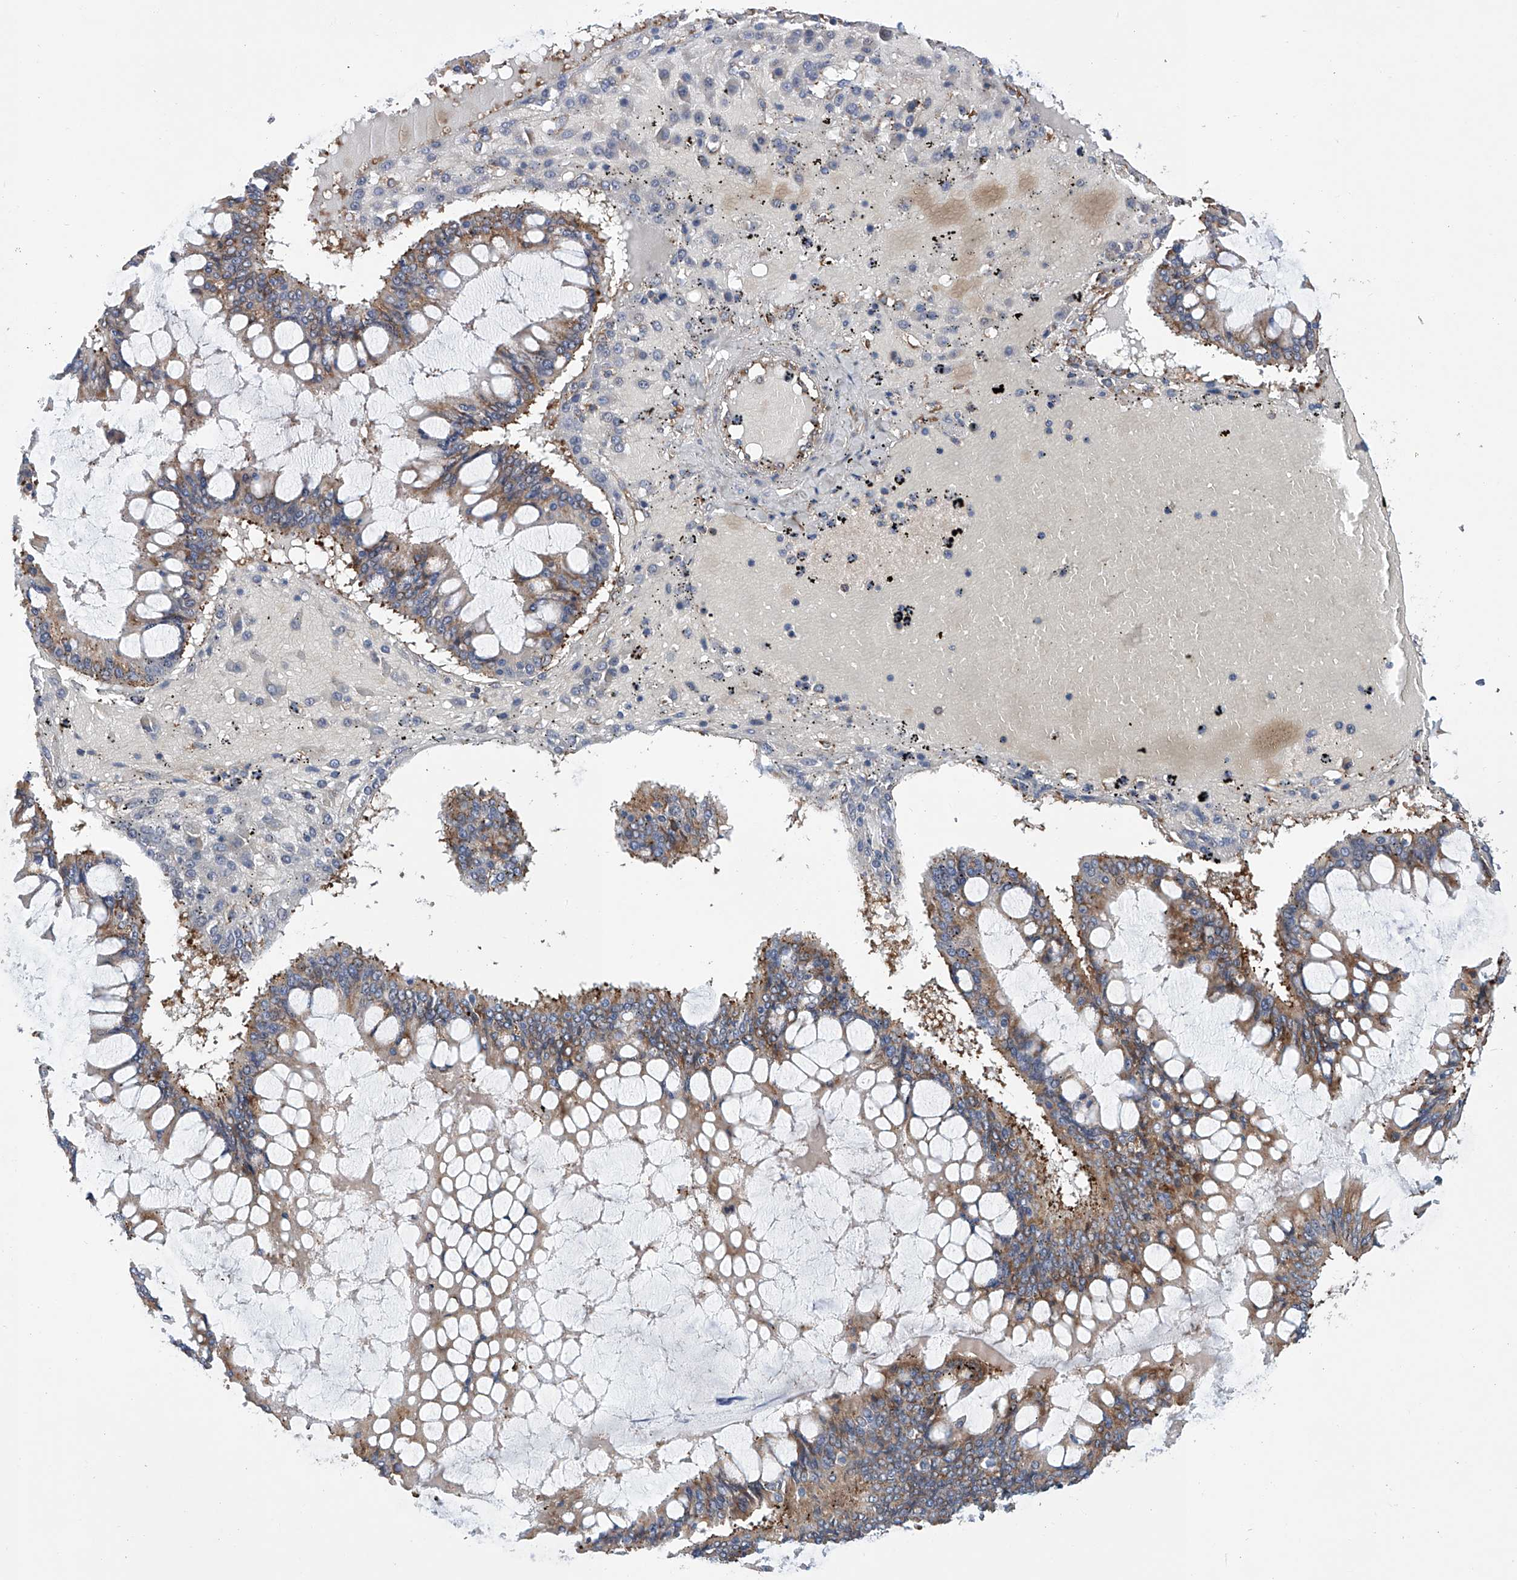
{"staining": {"intensity": "moderate", "quantity": ">75%", "location": "cytoplasmic/membranous"}, "tissue": "ovarian cancer", "cell_type": "Tumor cells", "image_type": "cancer", "snomed": [{"axis": "morphology", "description": "Cystadenocarcinoma, mucinous, NOS"}, {"axis": "topography", "description": "Ovary"}], "caption": "Ovarian cancer (mucinous cystadenocarcinoma) stained with DAB (3,3'-diaminobenzidine) immunohistochemistry (IHC) demonstrates medium levels of moderate cytoplasmic/membranous staining in about >75% of tumor cells.", "gene": "SENP2", "patient": {"sex": "female", "age": 73}}